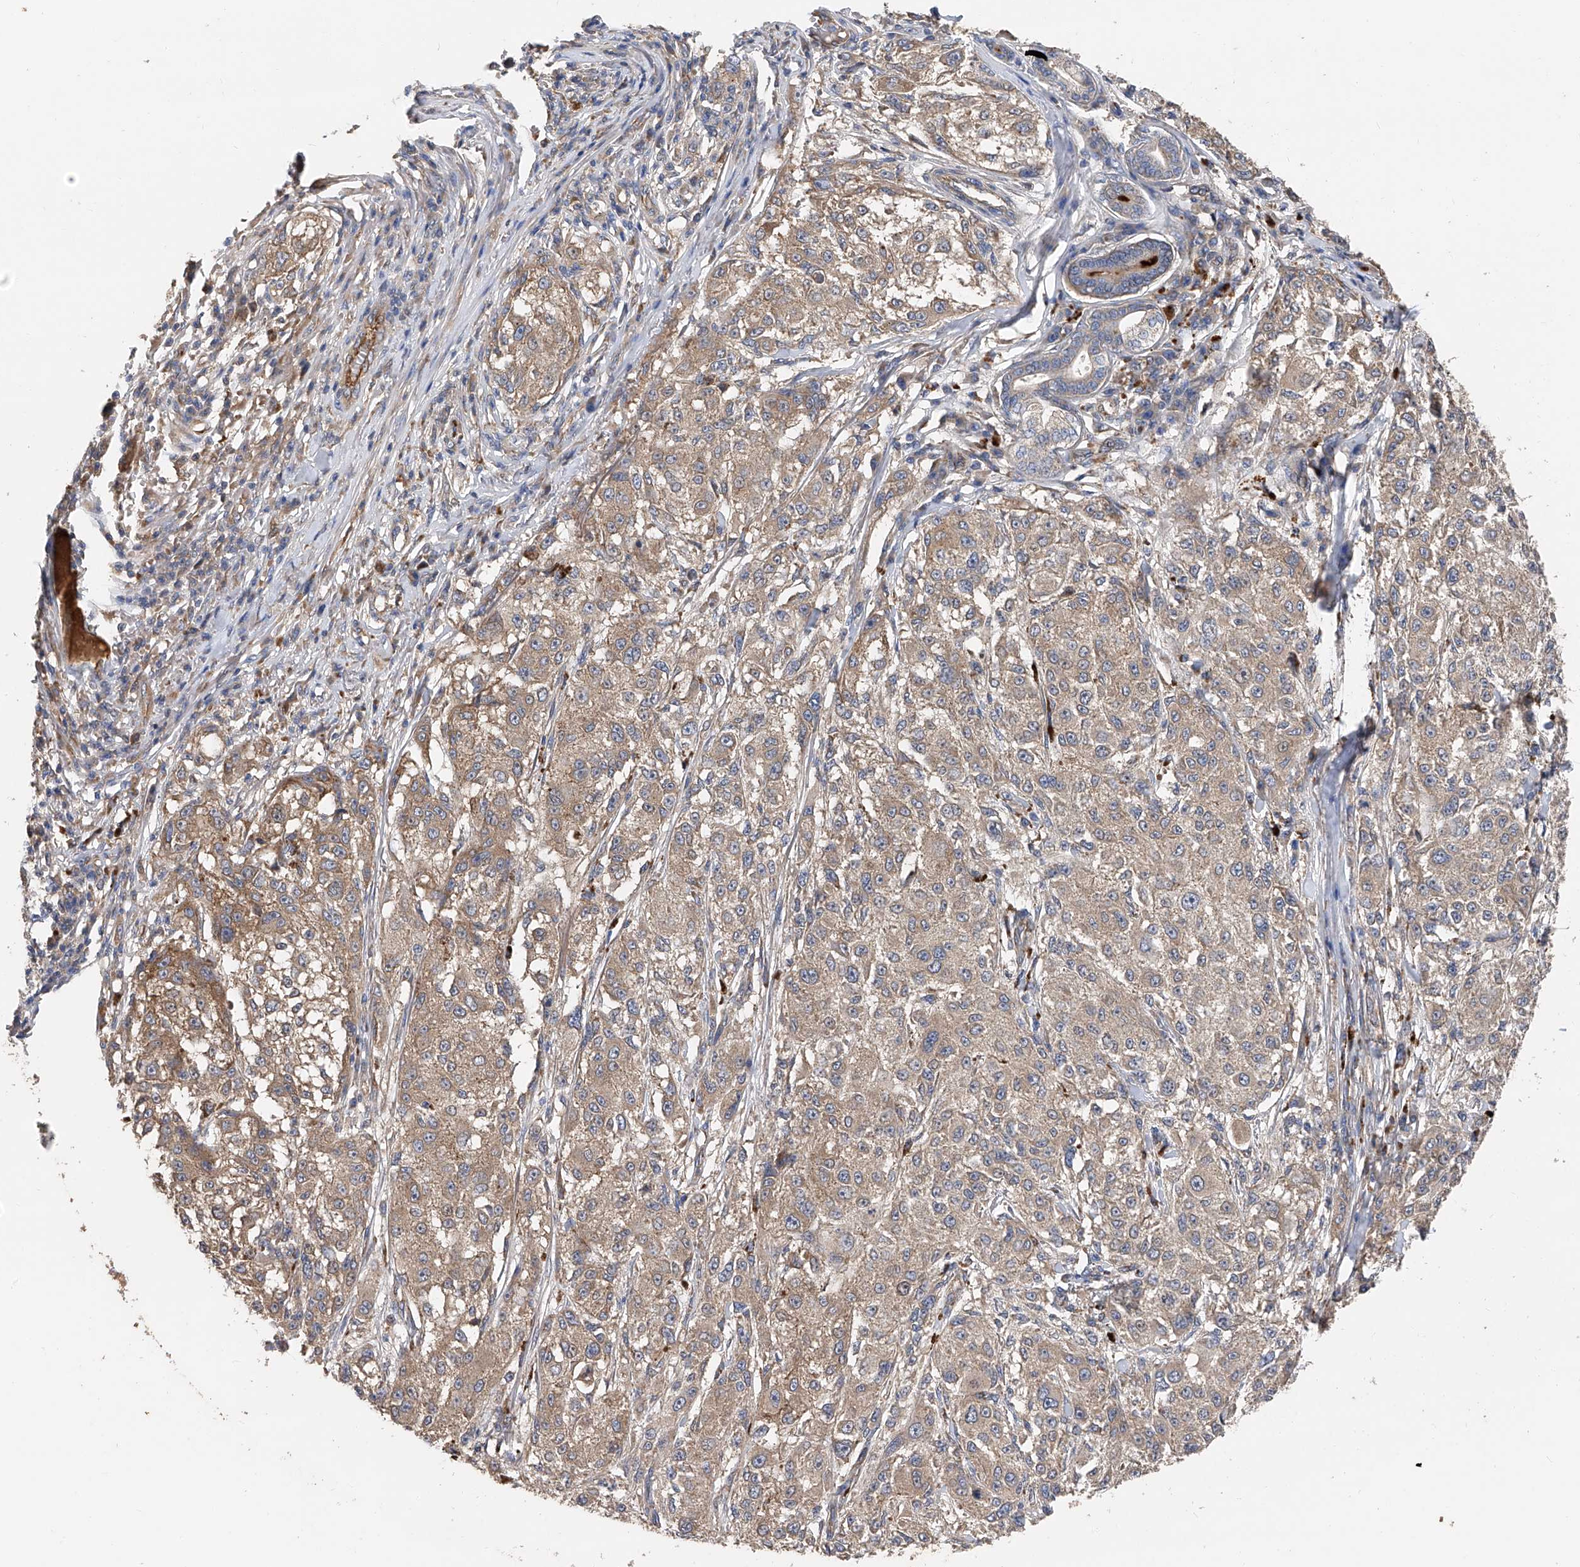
{"staining": {"intensity": "moderate", "quantity": "25%-75%", "location": "cytoplasmic/membranous"}, "tissue": "melanoma", "cell_type": "Tumor cells", "image_type": "cancer", "snomed": [{"axis": "morphology", "description": "Necrosis, NOS"}, {"axis": "morphology", "description": "Malignant melanoma, NOS"}, {"axis": "topography", "description": "Skin"}], "caption": "Protein analysis of malignant melanoma tissue shows moderate cytoplasmic/membranous staining in approximately 25%-75% of tumor cells.", "gene": "PTK2", "patient": {"sex": "female", "age": 87}}